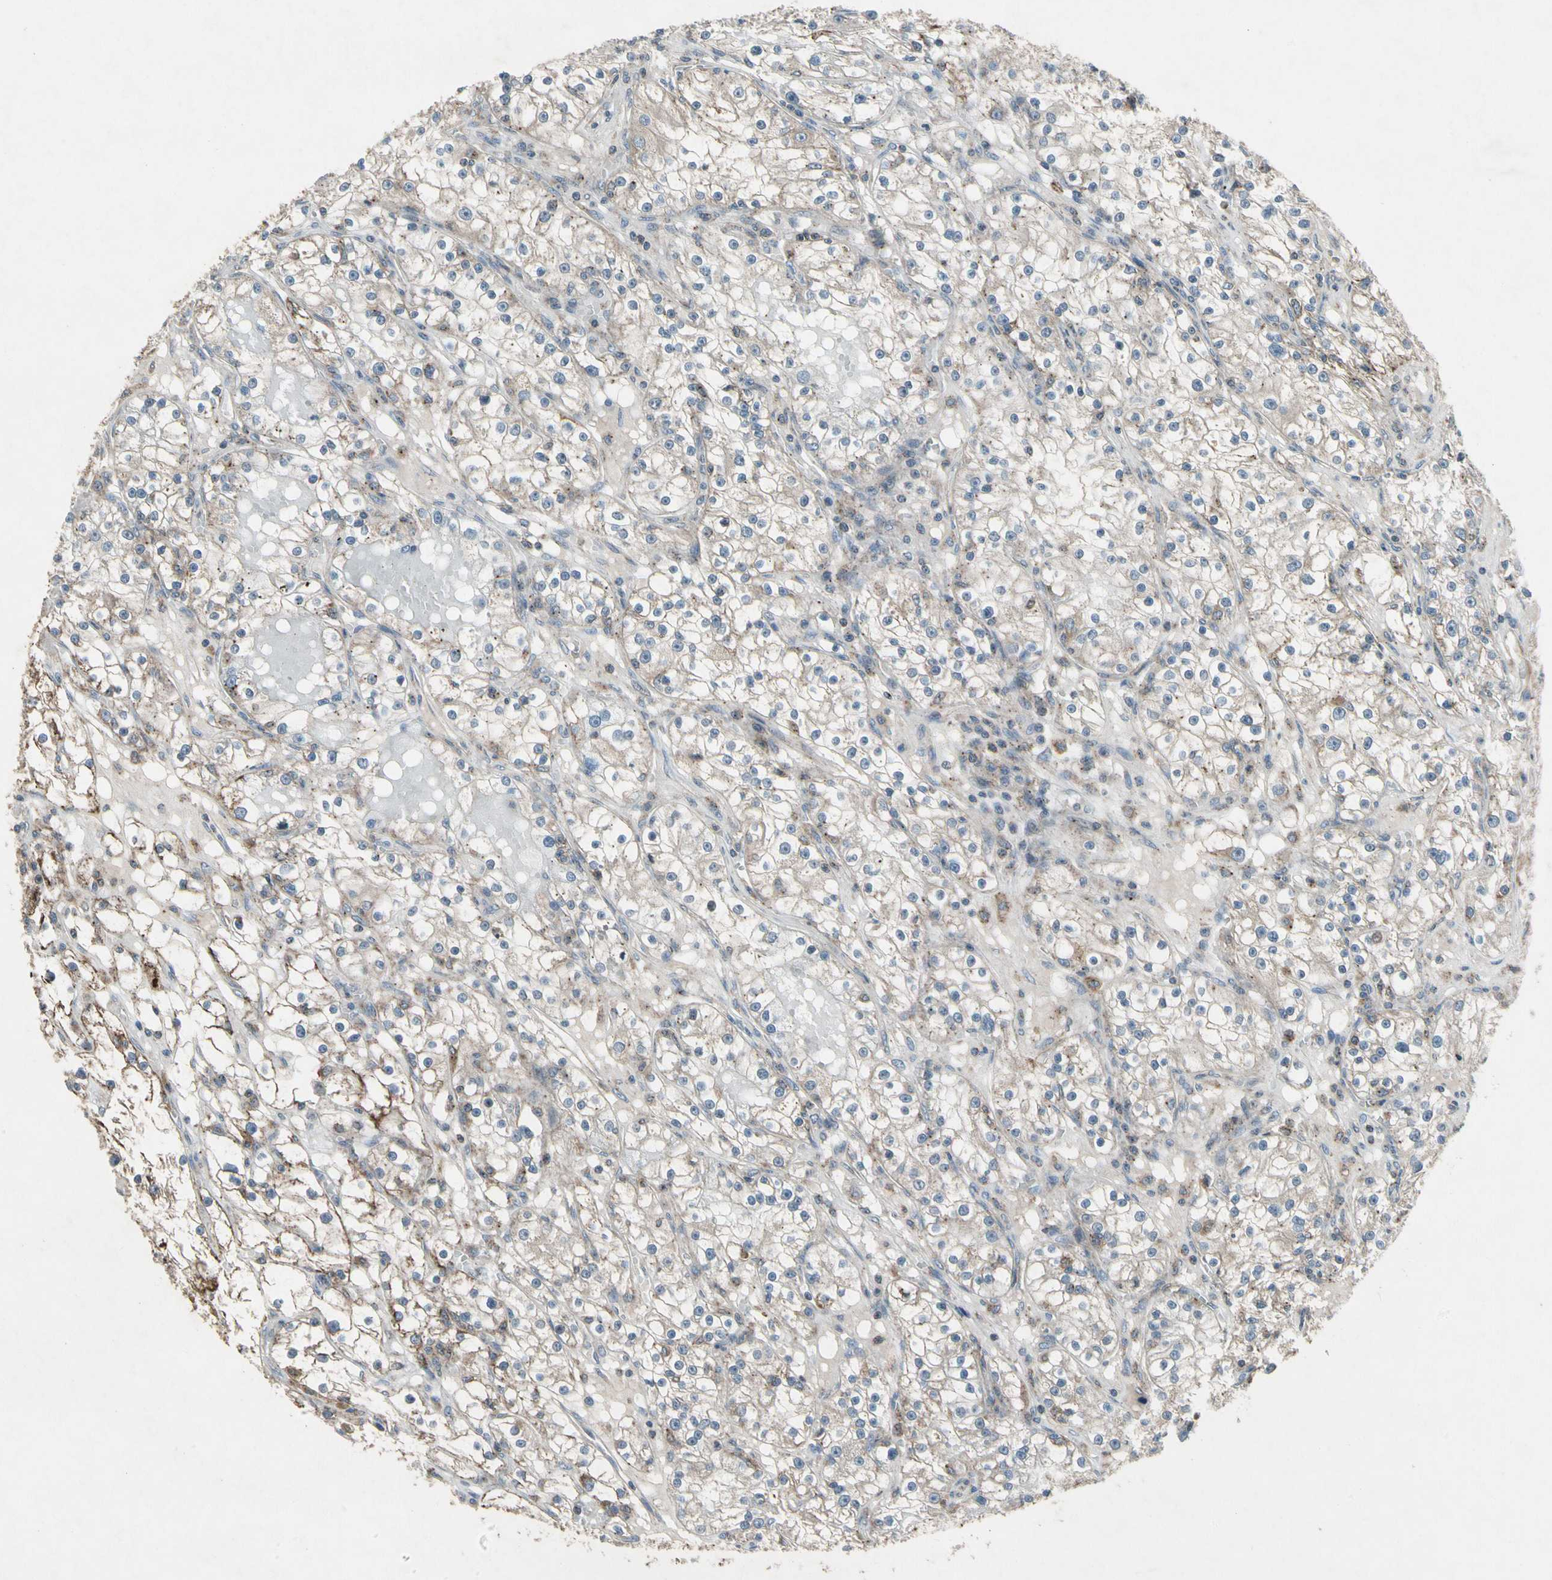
{"staining": {"intensity": "moderate", "quantity": "25%-75%", "location": "cytoplasmic/membranous"}, "tissue": "renal cancer", "cell_type": "Tumor cells", "image_type": "cancer", "snomed": [{"axis": "morphology", "description": "Adenocarcinoma, NOS"}, {"axis": "topography", "description": "Kidney"}], "caption": "Immunohistochemical staining of adenocarcinoma (renal) demonstrates medium levels of moderate cytoplasmic/membranous staining in about 25%-75% of tumor cells.", "gene": "NMI", "patient": {"sex": "male", "age": 56}}